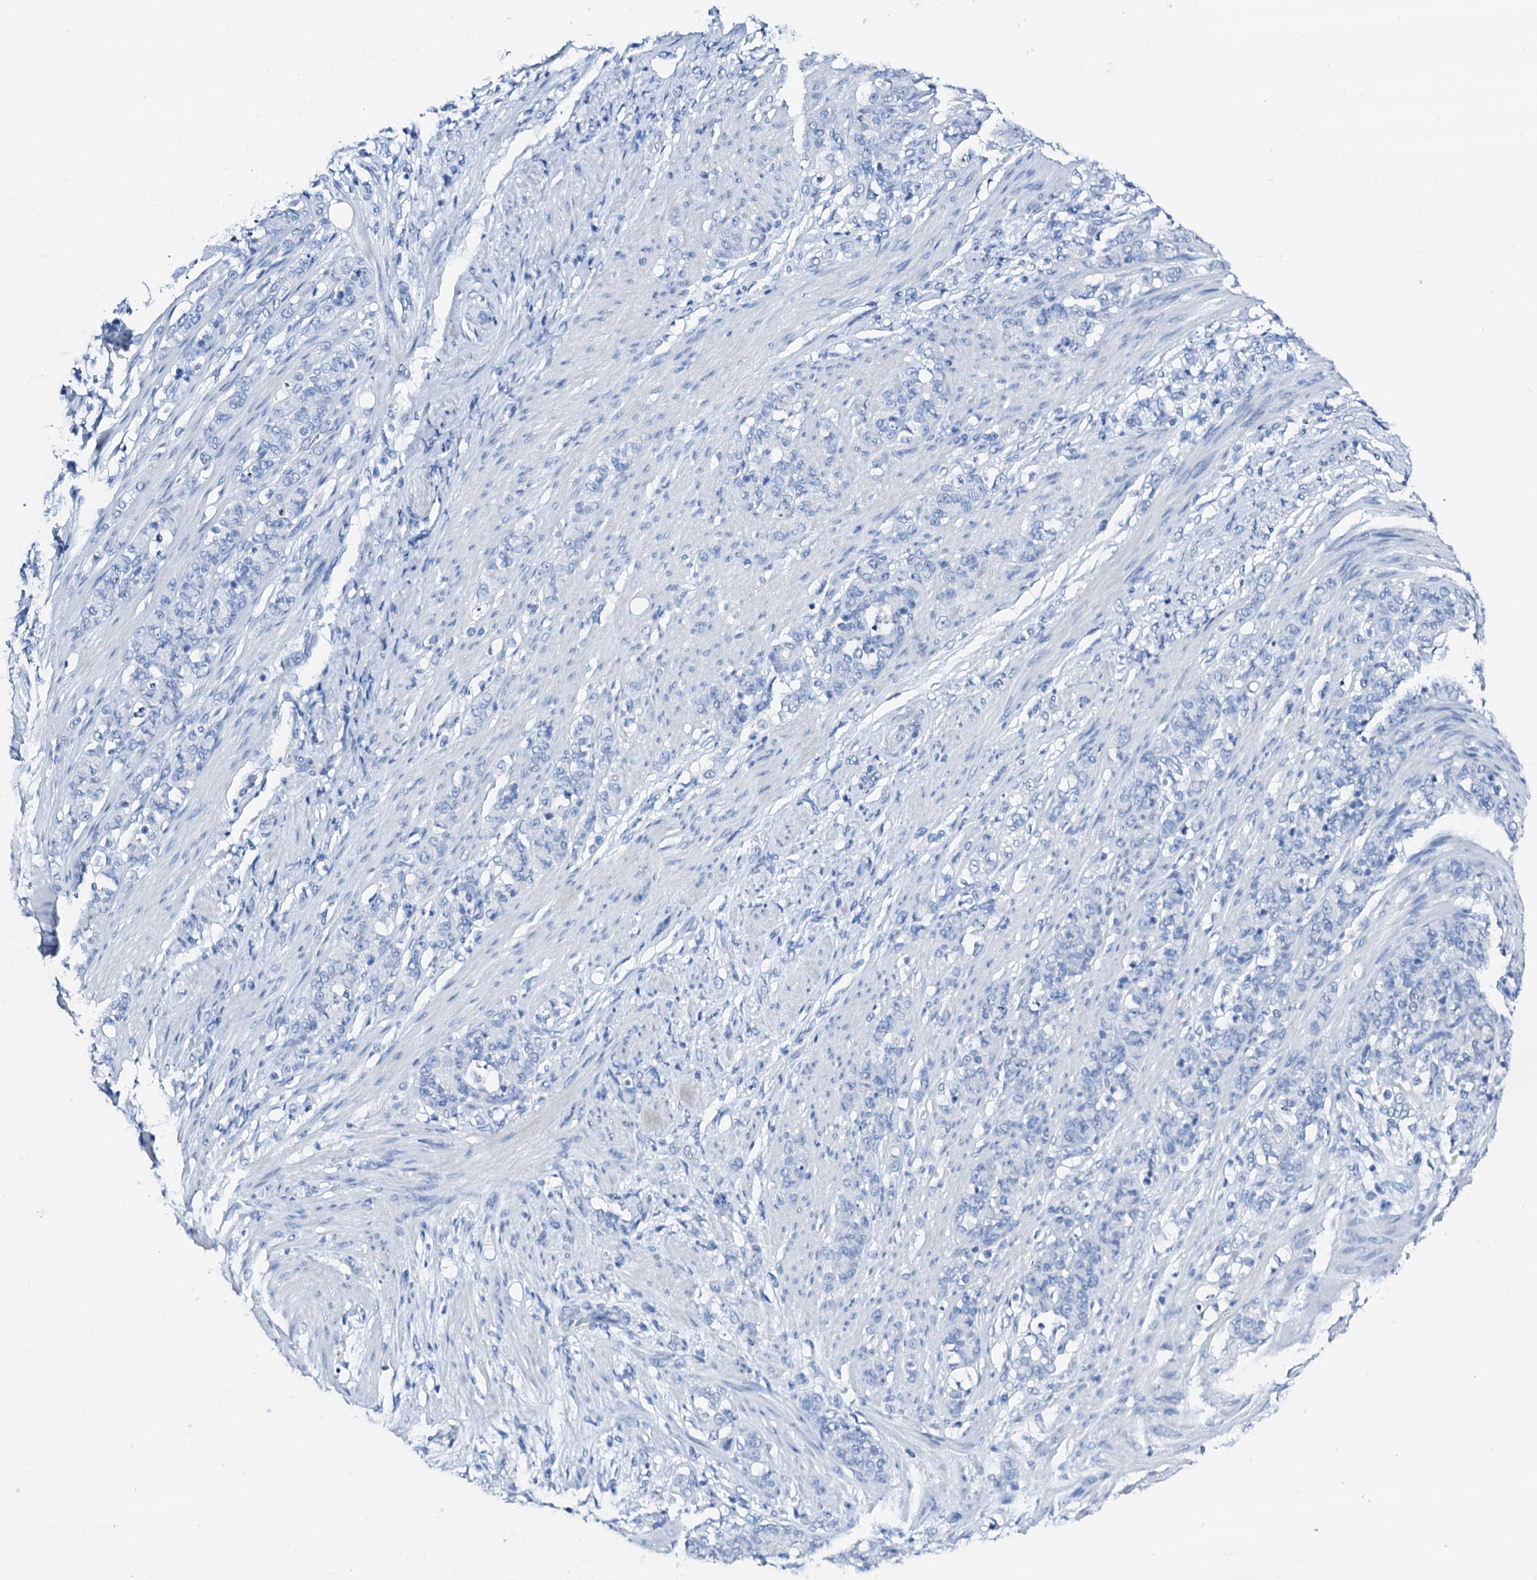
{"staining": {"intensity": "negative", "quantity": "none", "location": "none"}, "tissue": "stomach cancer", "cell_type": "Tumor cells", "image_type": "cancer", "snomed": [{"axis": "morphology", "description": "Adenocarcinoma, NOS"}, {"axis": "topography", "description": "Stomach"}], "caption": "There is no significant expression in tumor cells of stomach cancer.", "gene": "PTH", "patient": {"sex": "female", "age": 79}}